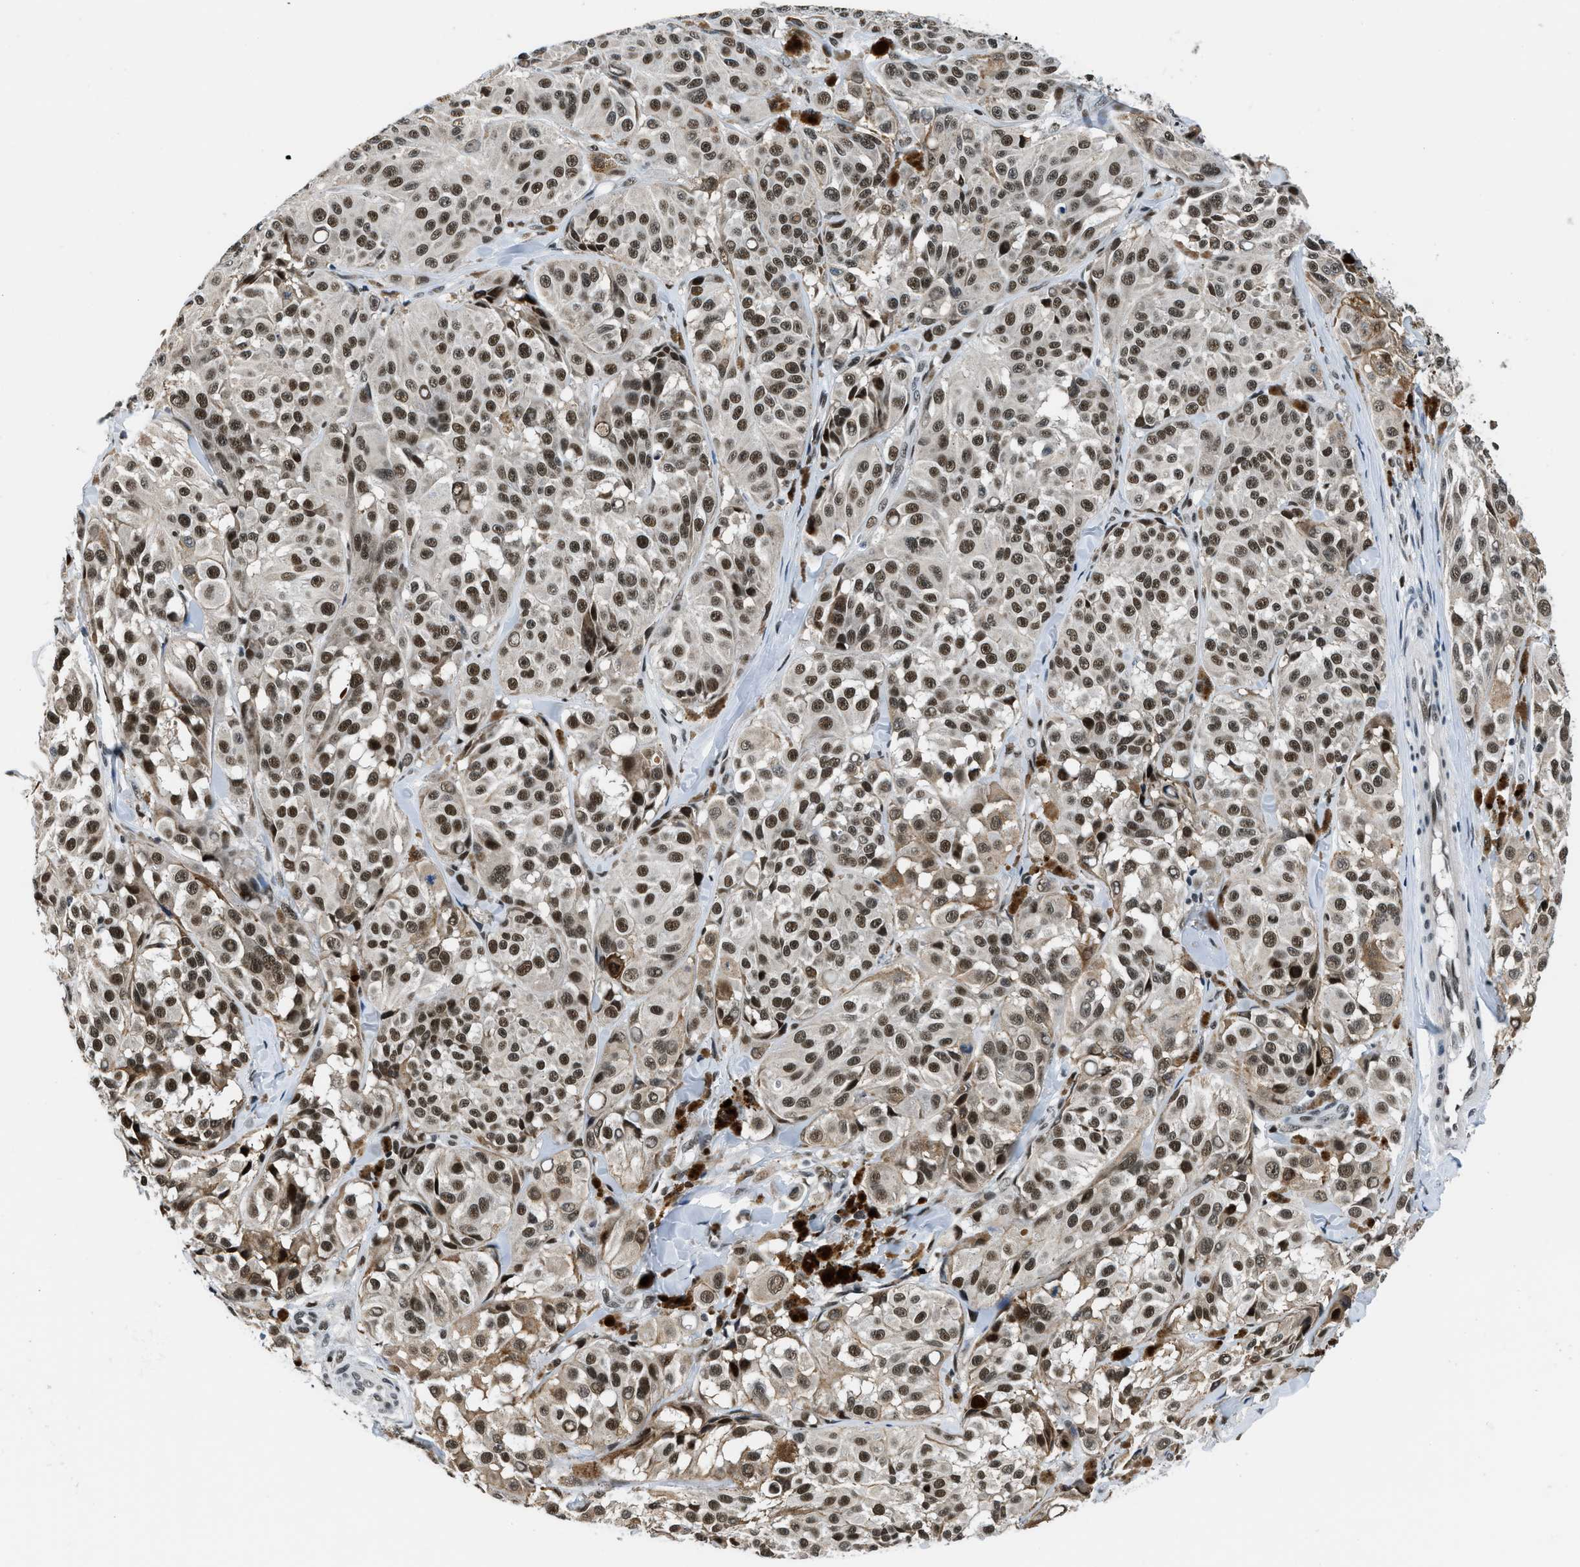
{"staining": {"intensity": "strong", "quantity": ">75%", "location": "nuclear"}, "tissue": "melanoma", "cell_type": "Tumor cells", "image_type": "cancer", "snomed": [{"axis": "morphology", "description": "Malignant melanoma, NOS"}, {"axis": "topography", "description": "Skin"}], "caption": "The image demonstrates staining of melanoma, revealing strong nuclear protein staining (brown color) within tumor cells.", "gene": "KDM3B", "patient": {"sex": "male", "age": 84}}